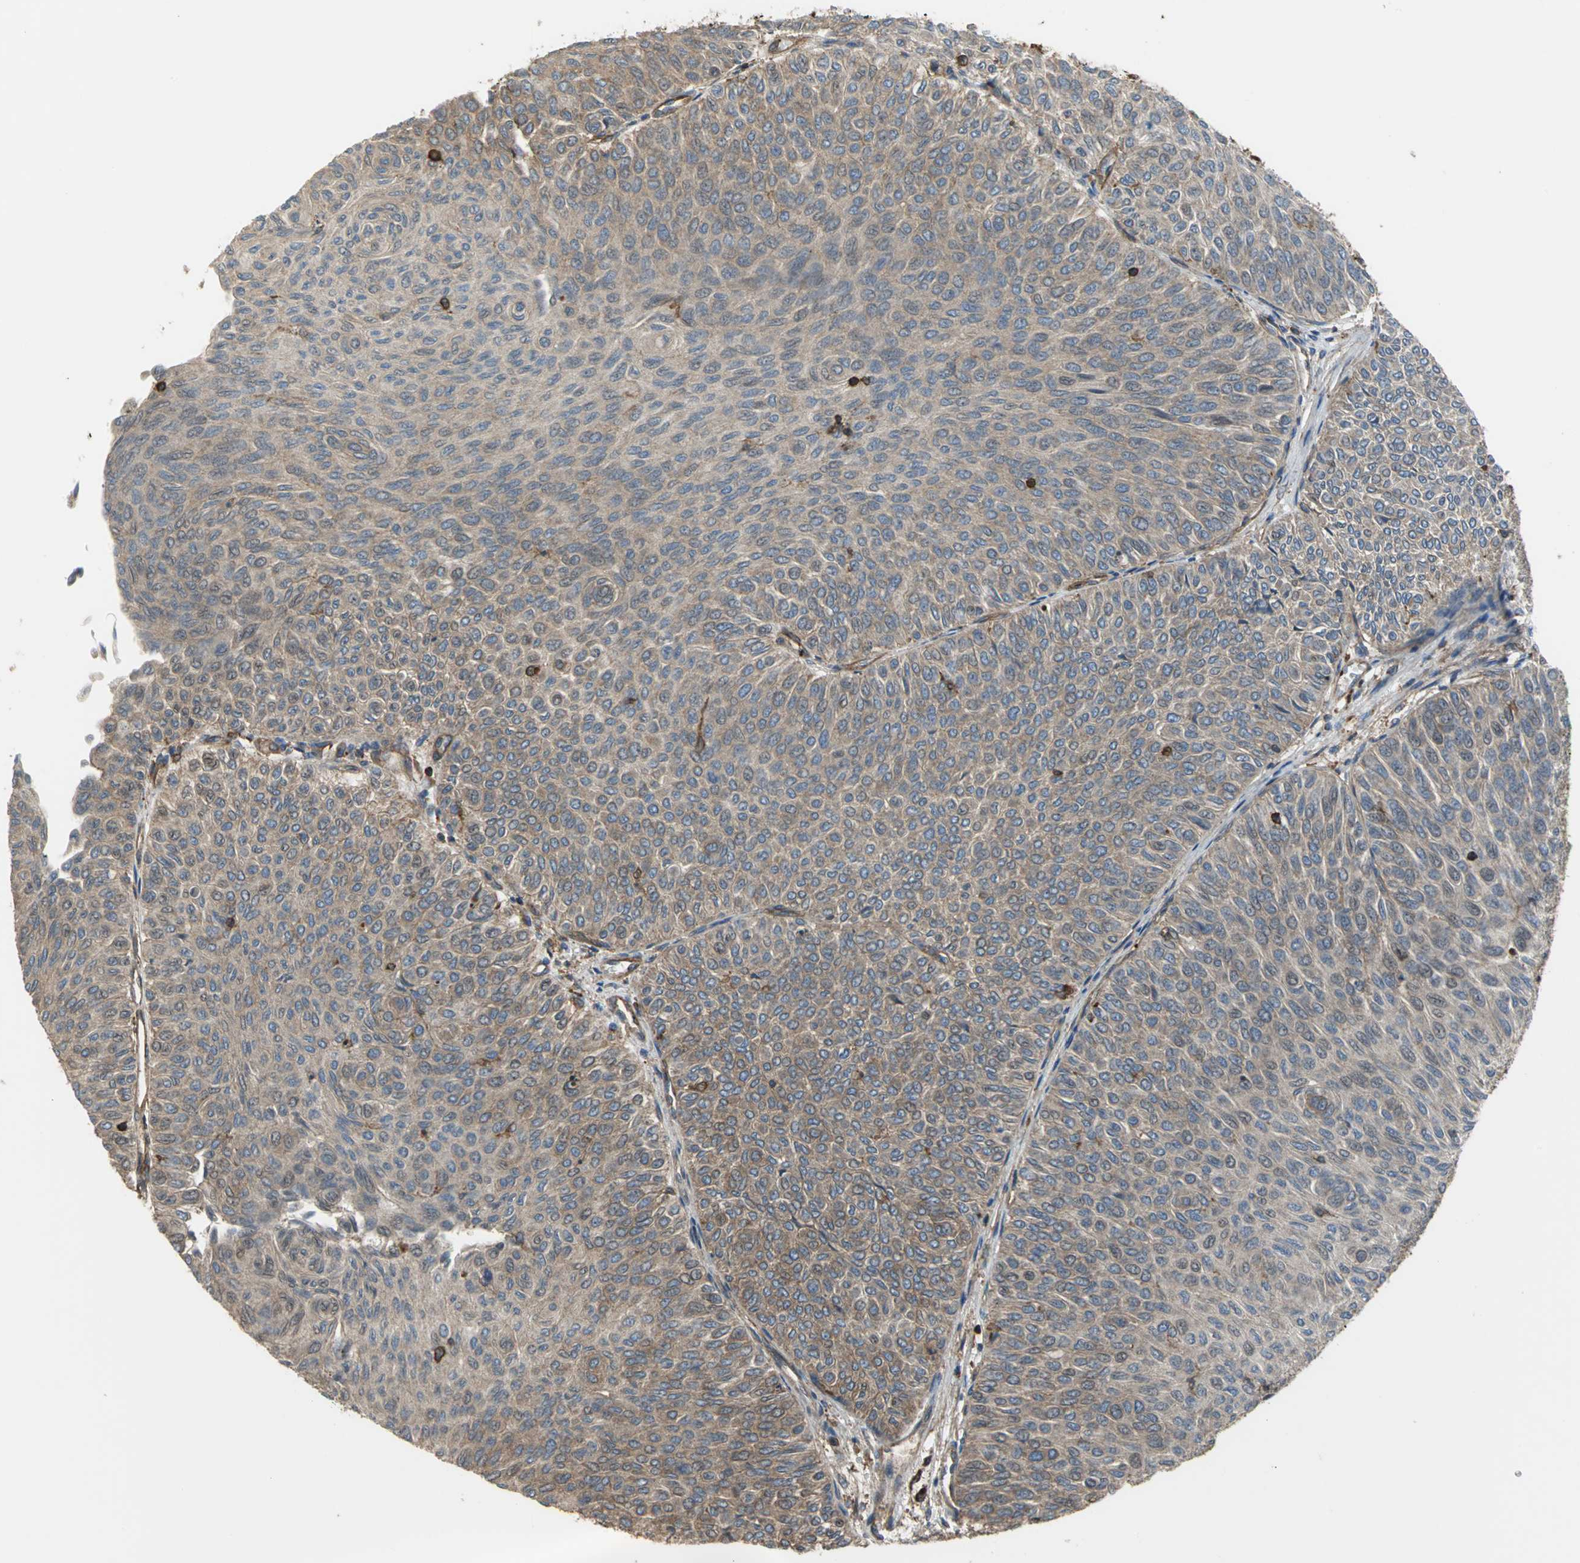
{"staining": {"intensity": "weak", "quantity": ">75%", "location": "cytoplasmic/membranous"}, "tissue": "urothelial cancer", "cell_type": "Tumor cells", "image_type": "cancer", "snomed": [{"axis": "morphology", "description": "Urothelial carcinoma, Low grade"}, {"axis": "topography", "description": "Urinary bladder"}], "caption": "Weak cytoplasmic/membranous protein expression is present in about >75% of tumor cells in urothelial carcinoma (low-grade).", "gene": "TLN1", "patient": {"sex": "male", "age": 78}}